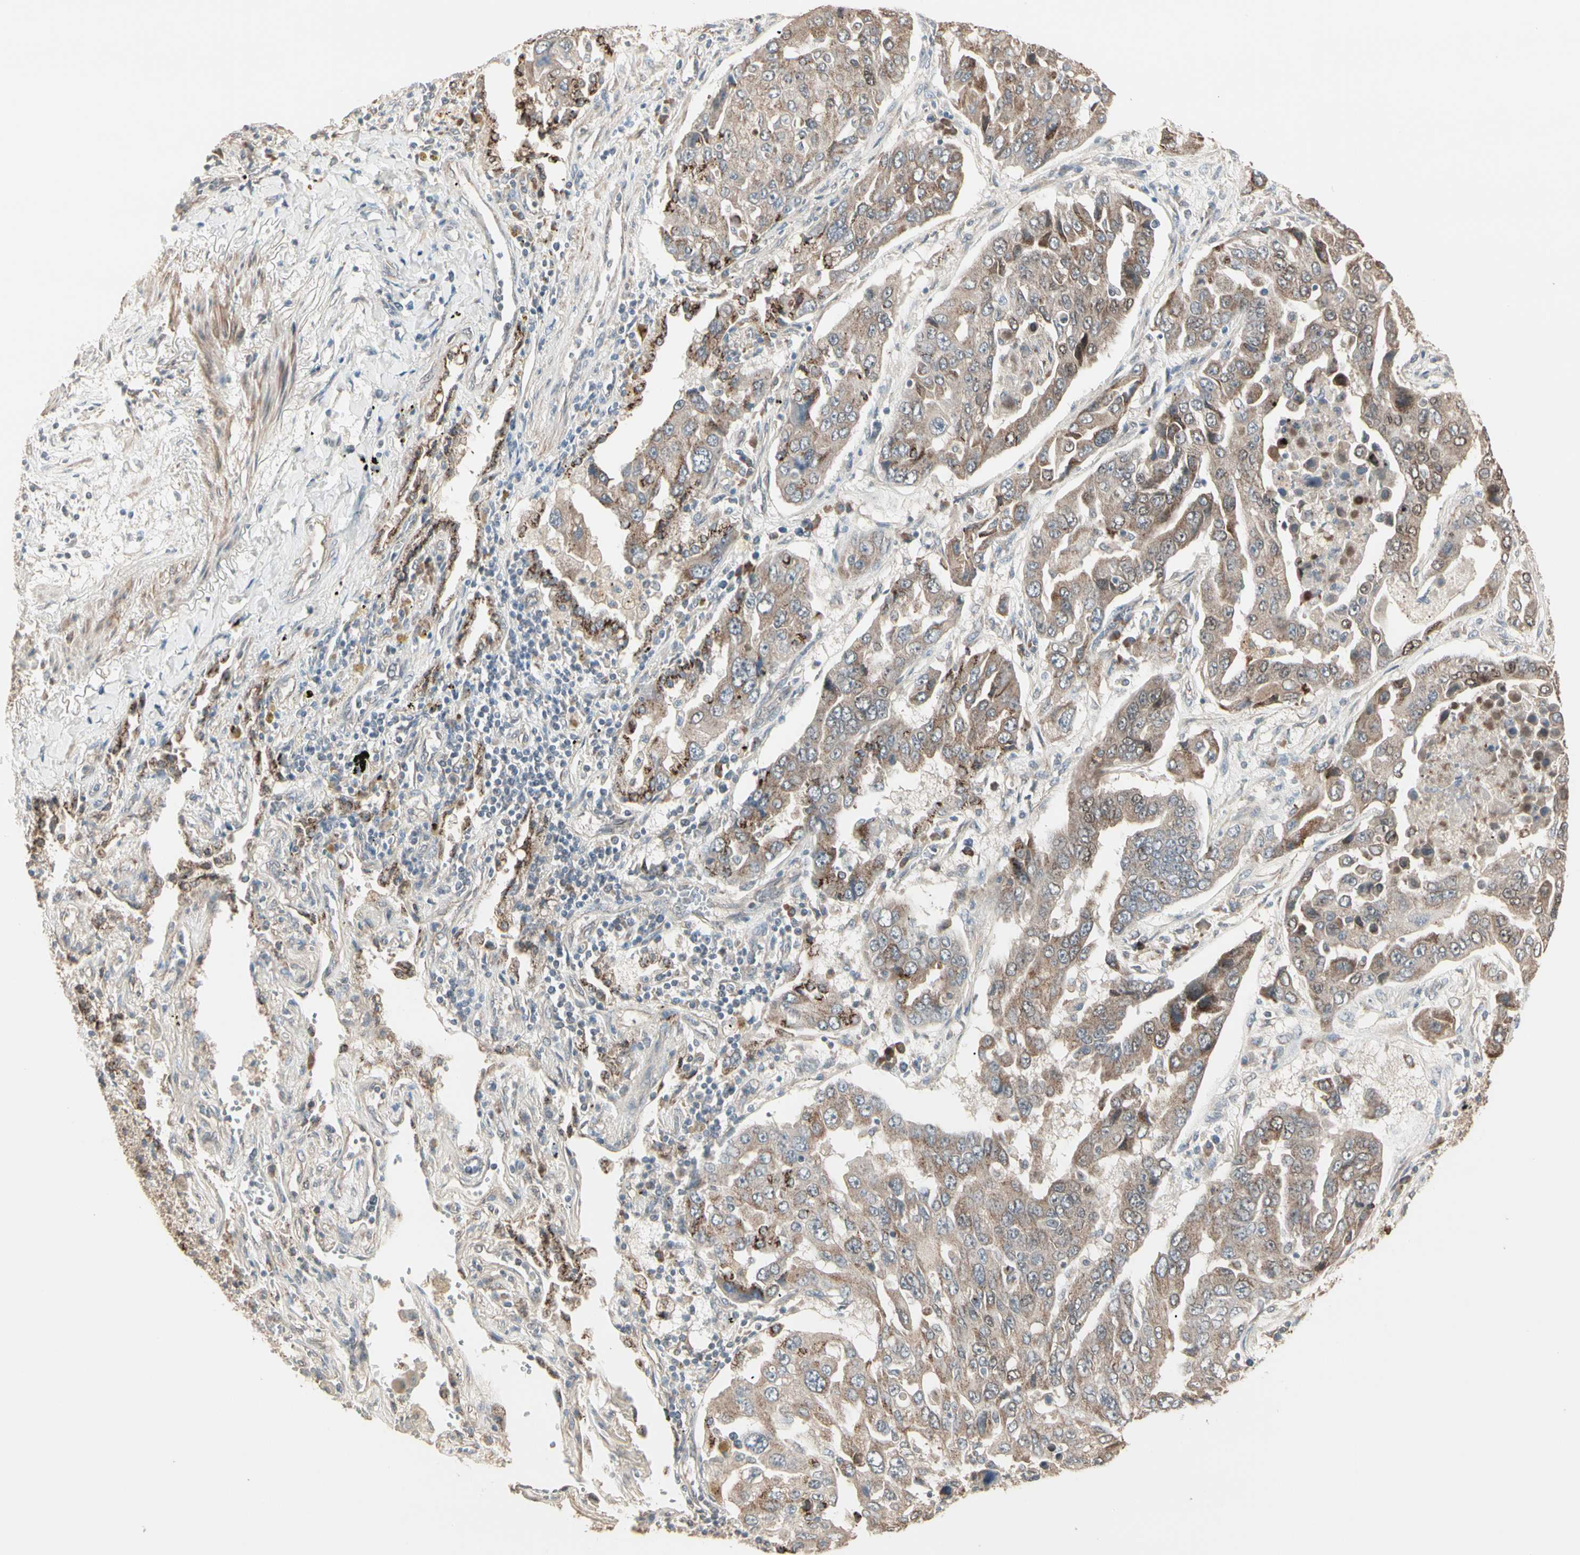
{"staining": {"intensity": "moderate", "quantity": ">75%", "location": "cytoplasmic/membranous,nuclear"}, "tissue": "lung cancer", "cell_type": "Tumor cells", "image_type": "cancer", "snomed": [{"axis": "morphology", "description": "Adenocarcinoma, NOS"}, {"axis": "topography", "description": "Lung"}], "caption": "A histopathology image of human lung cancer (adenocarcinoma) stained for a protein shows moderate cytoplasmic/membranous and nuclear brown staining in tumor cells.", "gene": "GALNT3", "patient": {"sex": "female", "age": 65}}